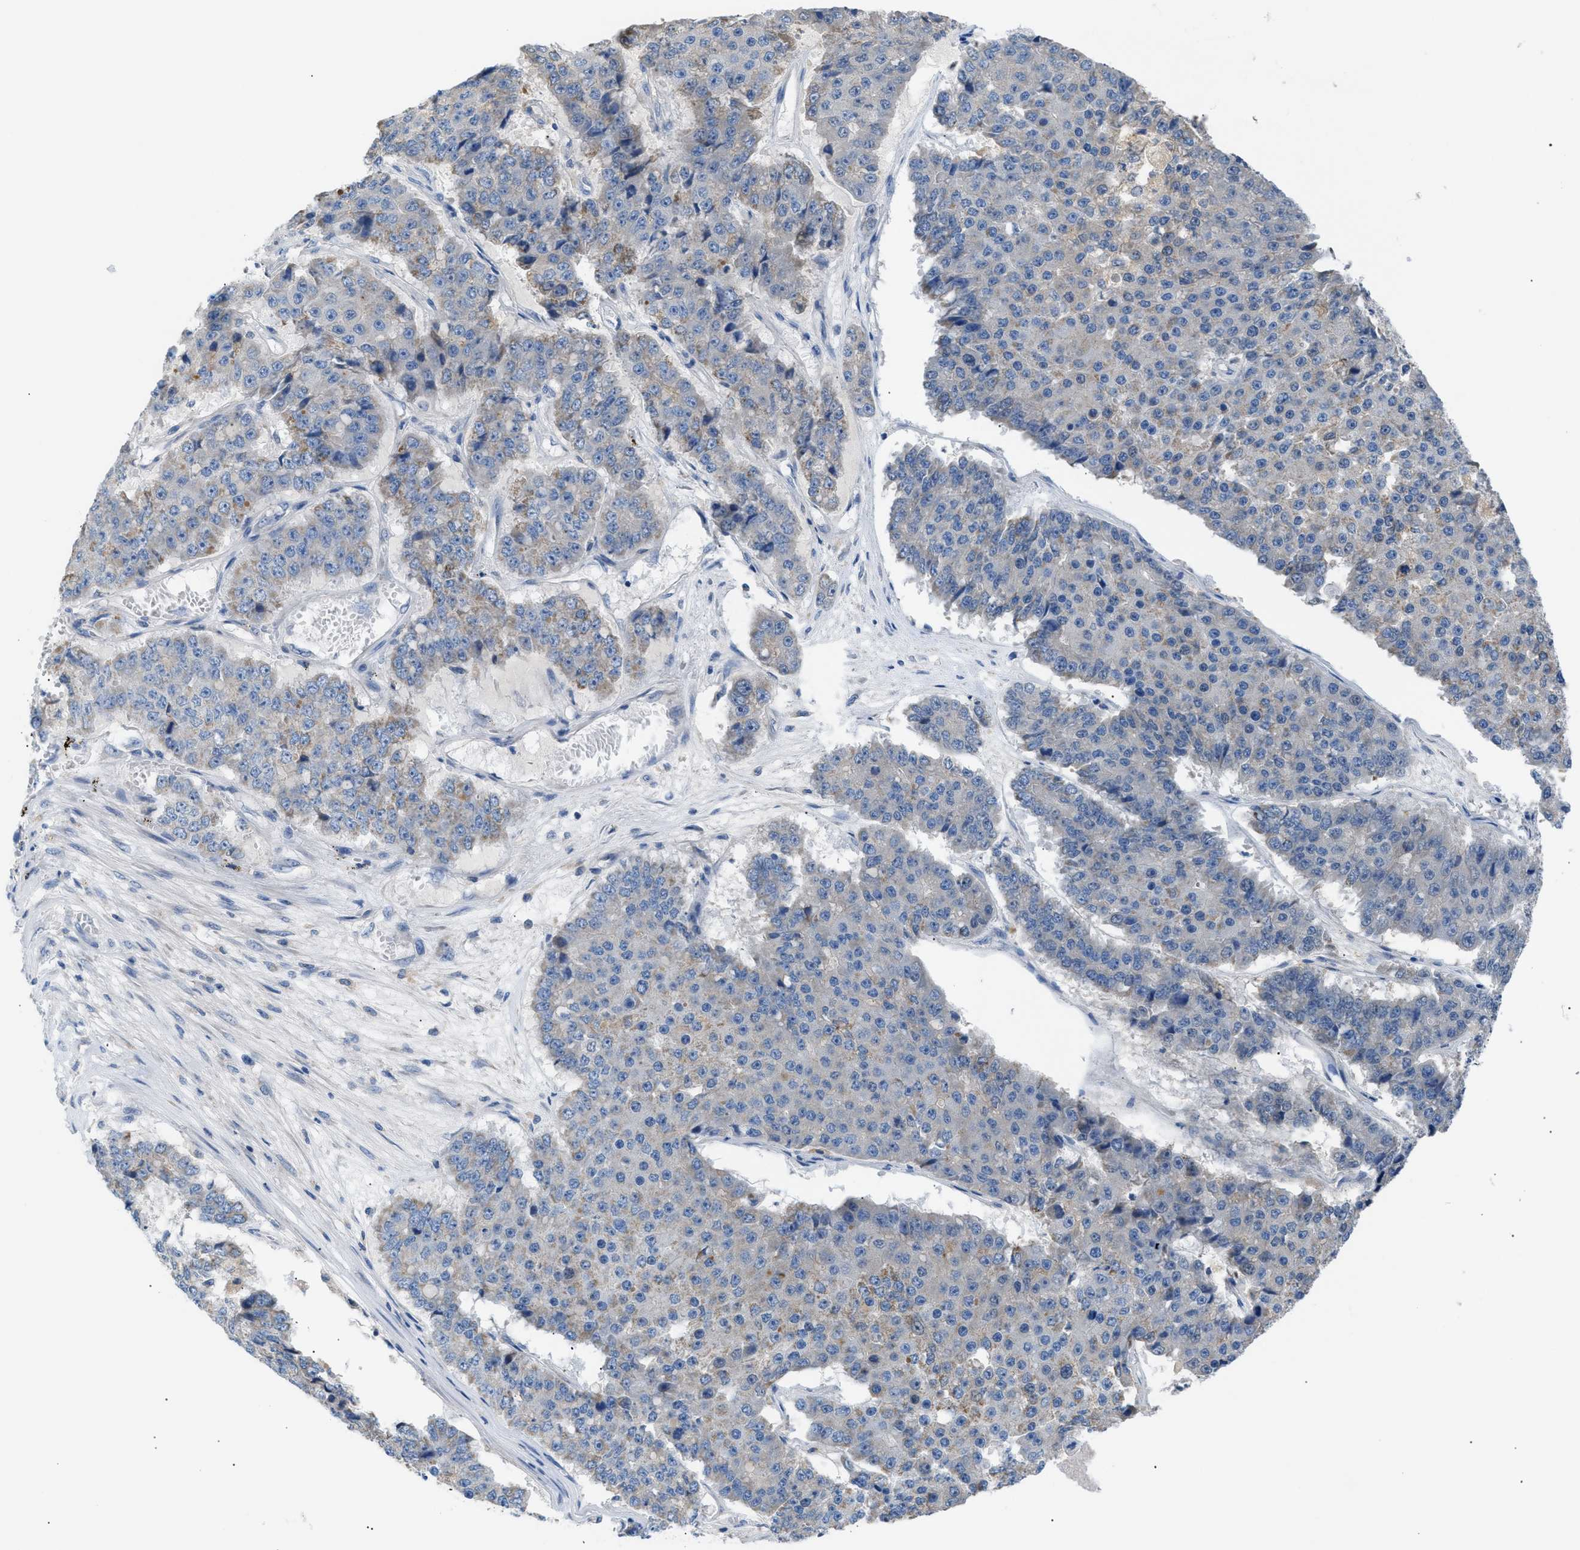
{"staining": {"intensity": "weak", "quantity": "<25%", "location": "cytoplasmic/membranous"}, "tissue": "pancreatic cancer", "cell_type": "Tumor cells", "image_type": "cancer", "snomed": [{"axis": "morphology", "description": "Adenocarcinoma, NOS"}, {"axis": "topography", "description": "Pancreas"}], "caption": "DAB immunohistochemical staining of human pancreatic cancer exhibits no significant expression in tumor cells.", "gene": "ILDR1", "patient": {"sex": "male", "age": 50}}